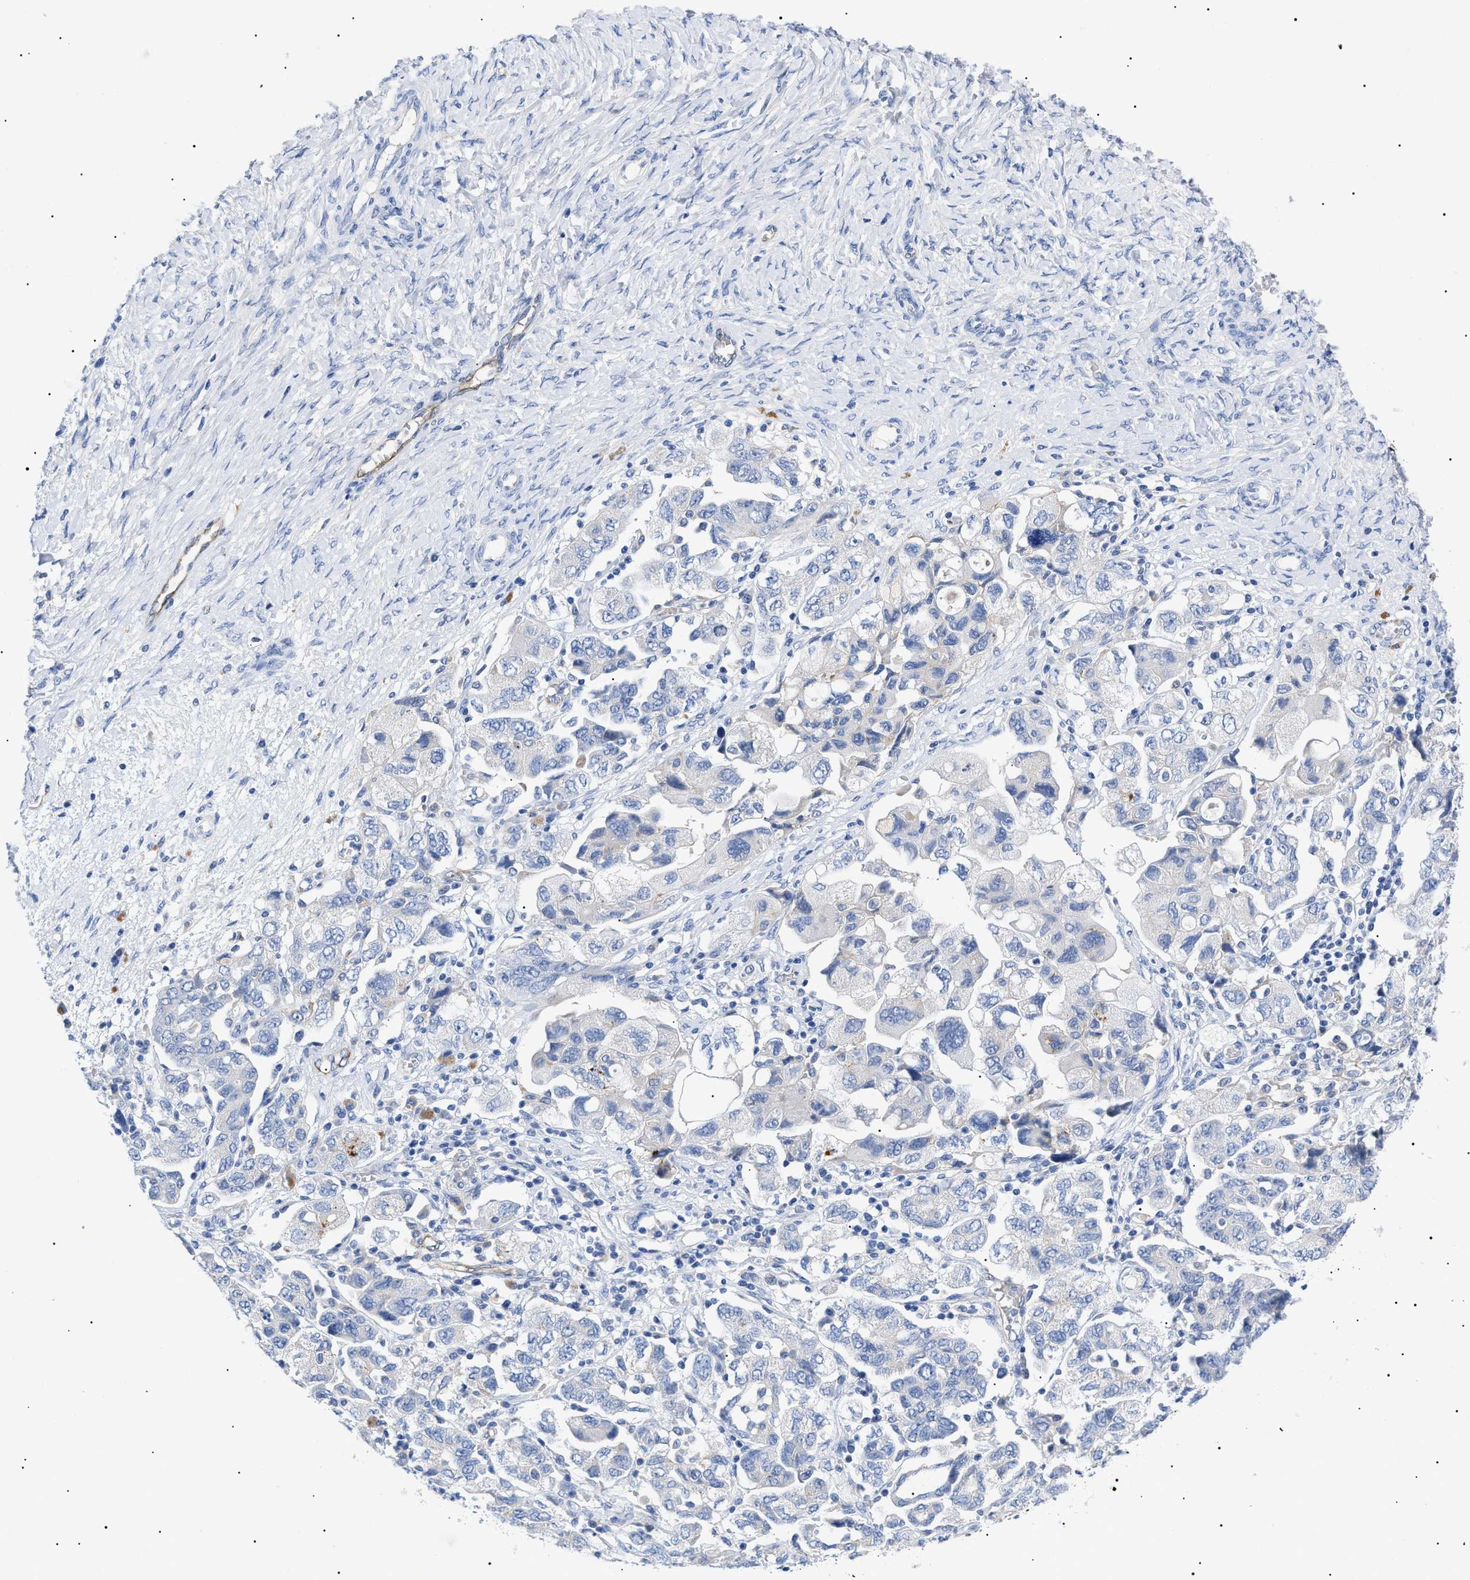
{"staining": {"intensity": "negative", "quantity": "none", "location": "none"}, "tissue": "ovarian cancer", "cell_type": "Tumor cells", "image_type": "cancer", "snomed": [{"axis": "morphology", "description": "Carcinoma, NOS"}, {"axis": "morphology", "description": "Cystadenocarcinoma, serous, NOS"}, {"axis": "topography", "description": "Ovary"}], "caption": "Tumor cells are negative for brown protein staining in ovarian cancer (carcinoma). The staining is performed using DAB brown chromogen with nuclei counter-stained in using hematoxylin.", "gene": "ACKR1", "patient": {"sex": "female", "age": 69}}